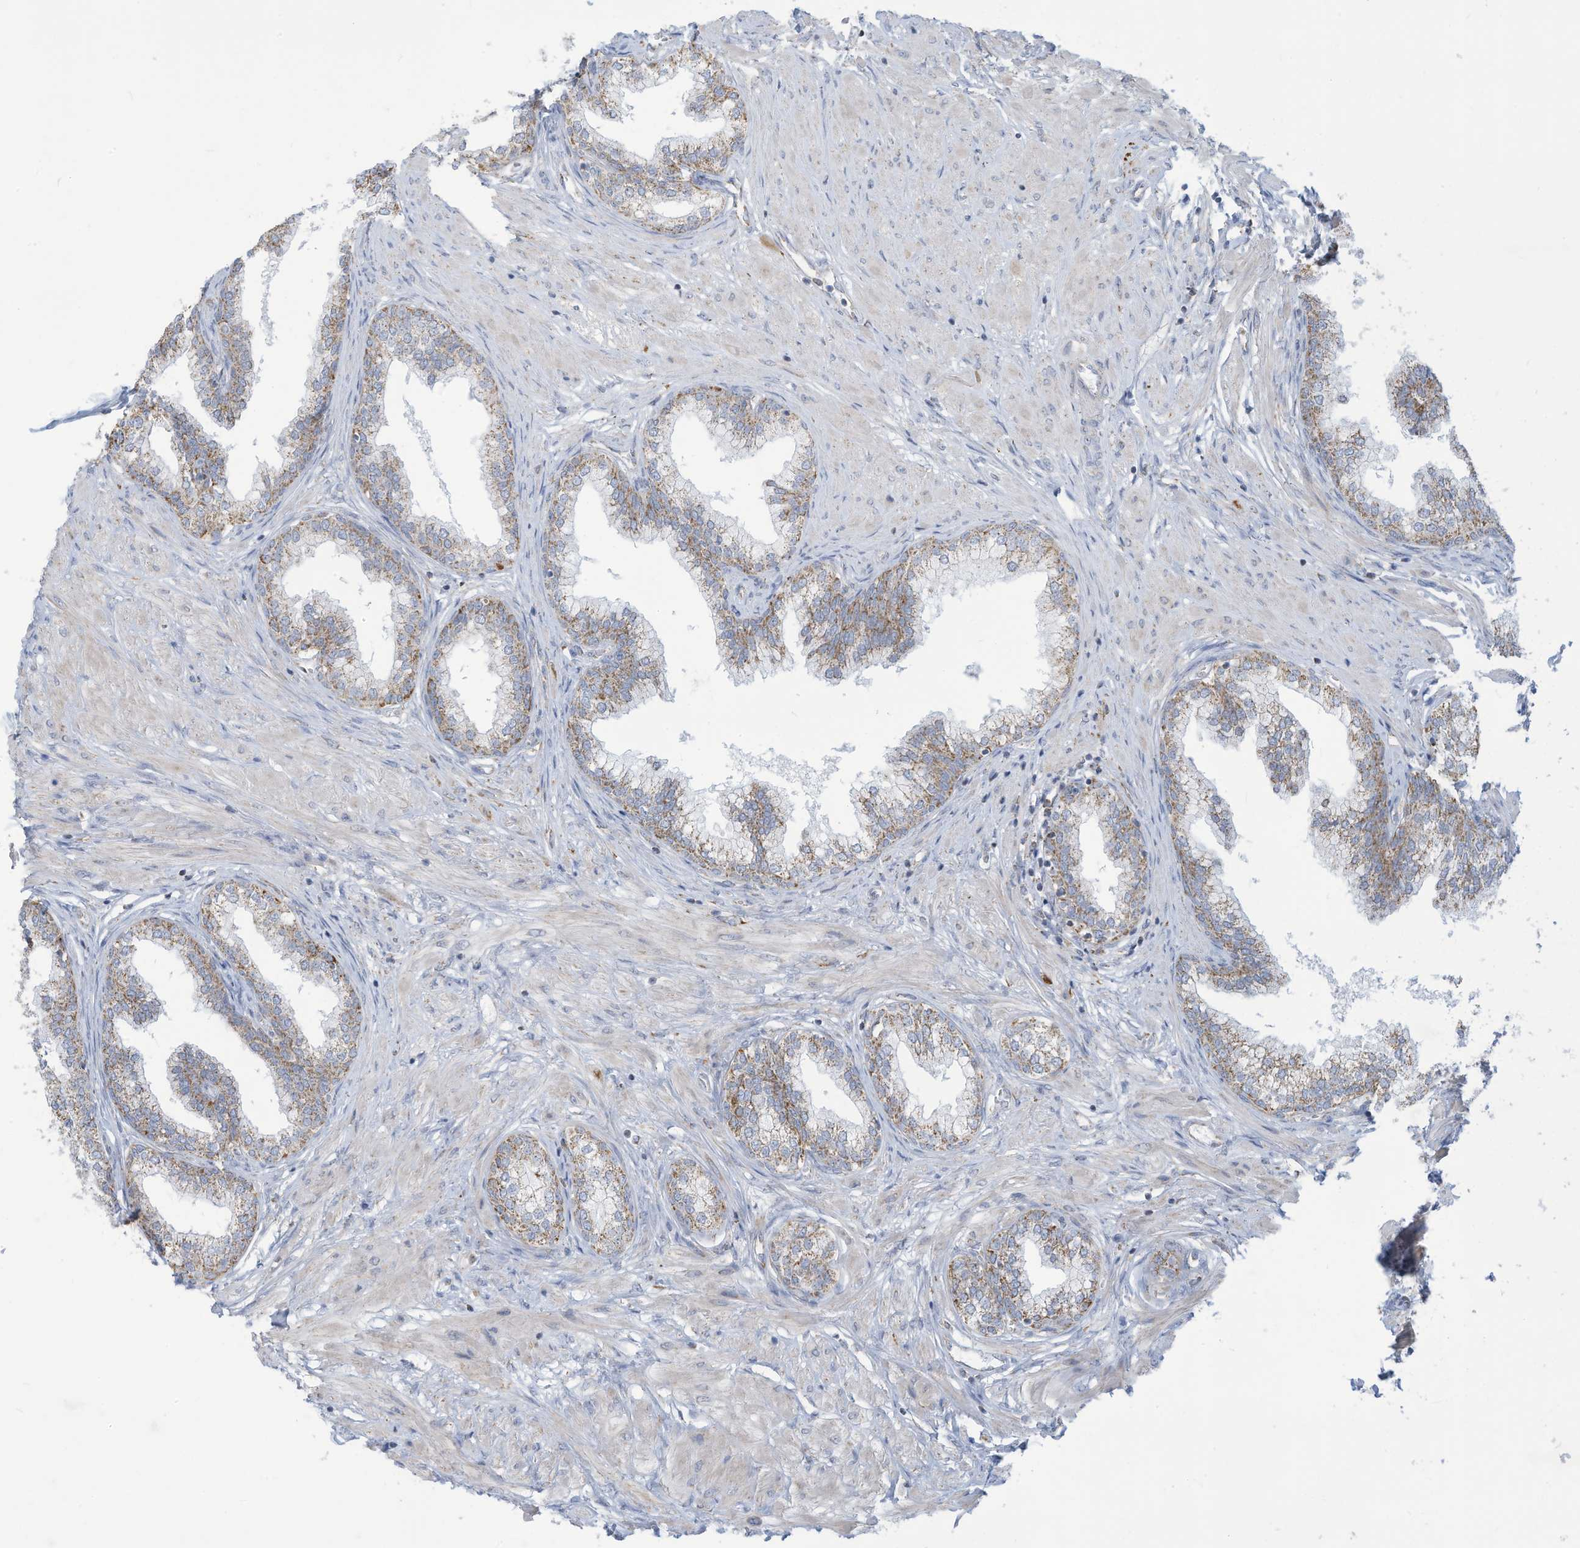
{"staining": {"intensity": "moderate", "quantity": "25%-75%", "location": "cytoplasmic/membranous"}, "tissue": "prostate", "cell_type": "Glandular cells", "image_type": "normal", "snomed": [{"axis": "morphology", "description": "Normal tissue, NOS"}, {"axis": "morphology", "description": "Urothelial carcinoma, Low grade"}, {"axis": "topography", "description": "Urinary bladder"}, {"axis": "topography", "description": "Prostate"}], "caption": "Protein analysis of benign prostate exhibits moderate cytoplasmic/membranous staining in about 25%-75% of glandular cells.", "gene": "NLN", "patient": {"sex": "male", "age": 60}}